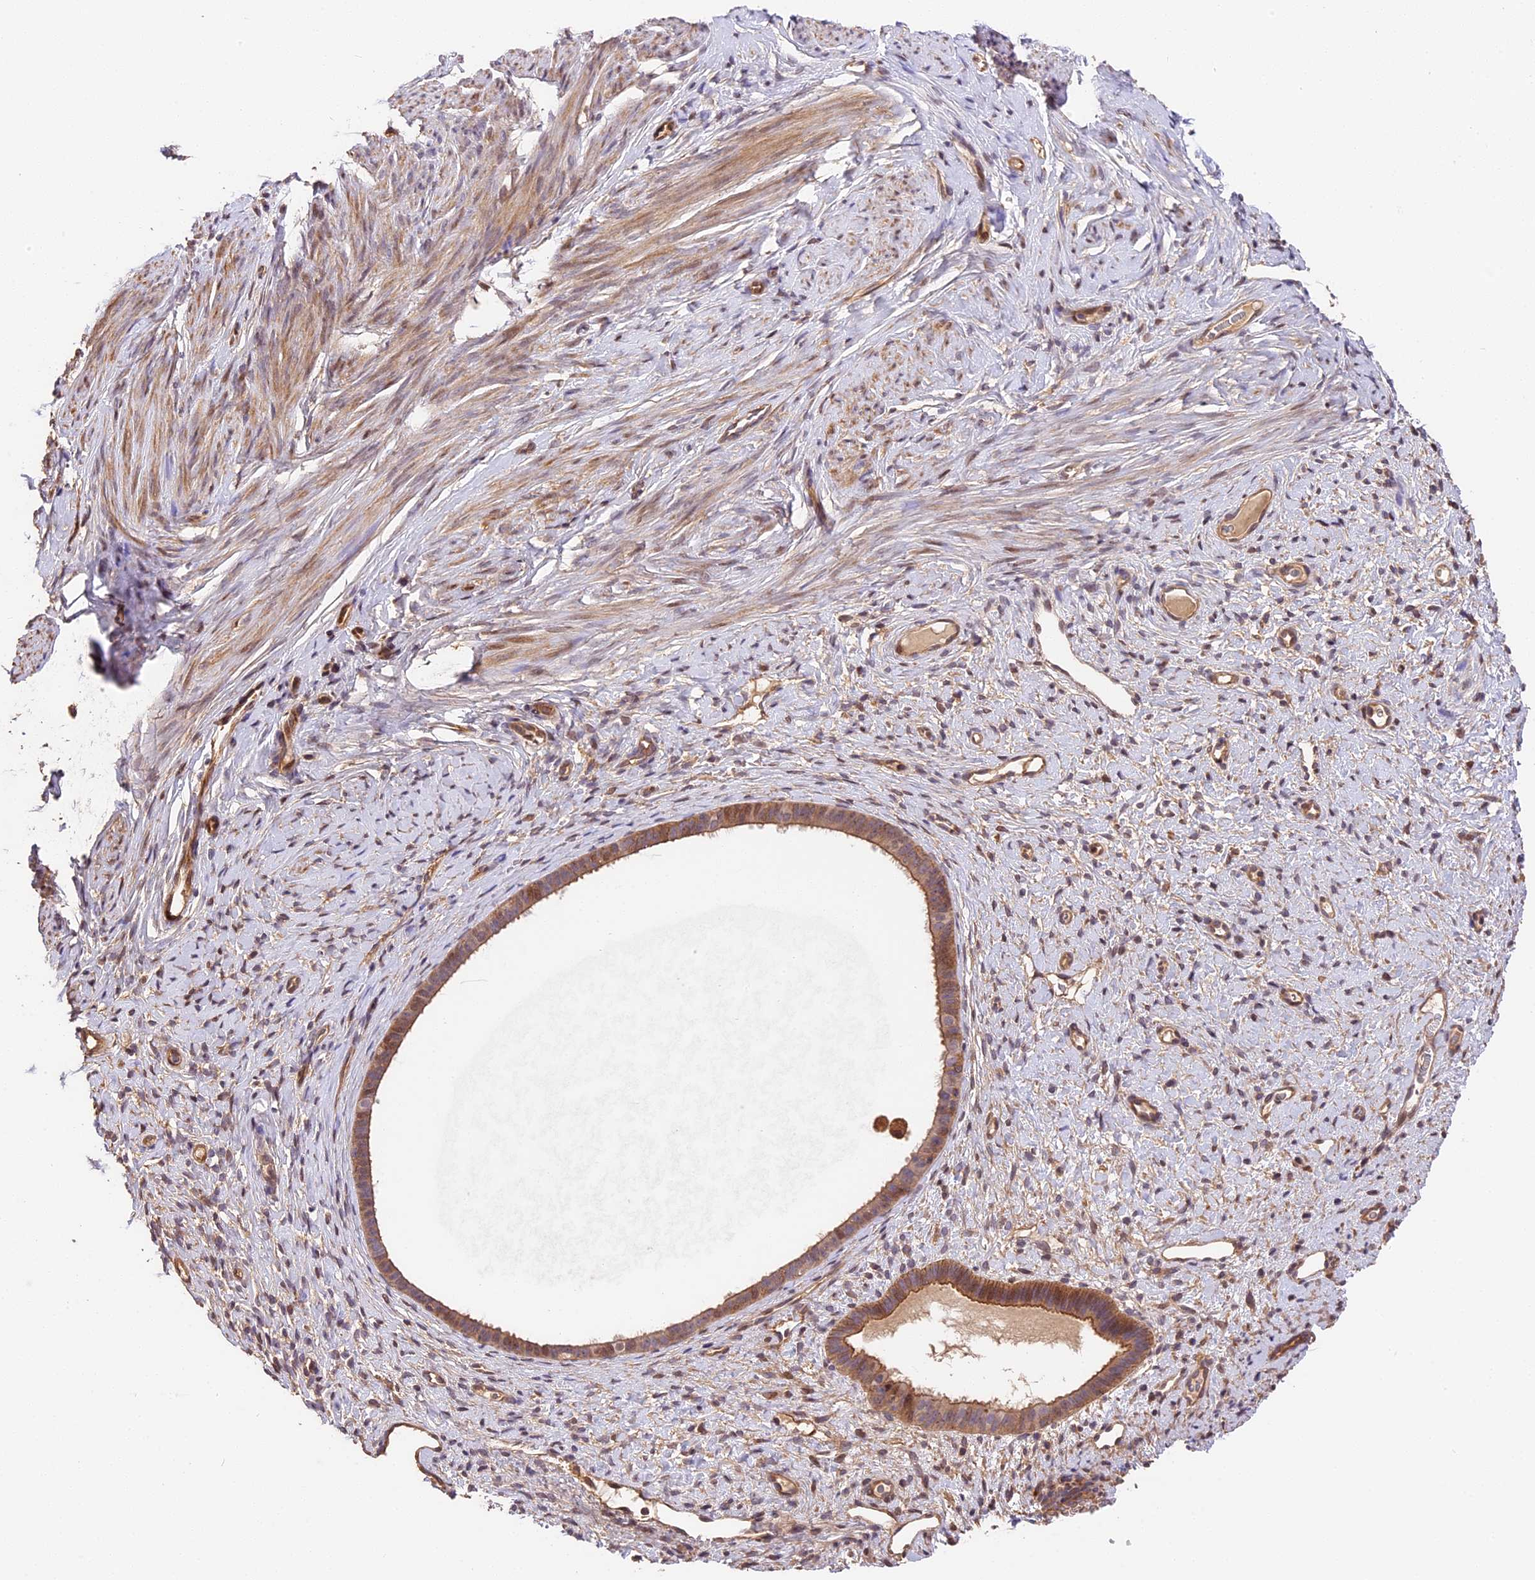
{"staining": {"intensity": "weak", "quantity": "<25%", "location": "nuclear"}, "tissue": "endometrium", "cell_type": "Cells in endometrial stroma", "image_type": "normal", "snomed": [{"axis": "morphology", "description": "Normal tissue, NOS"}, {"axis": "topography", "description": "Endometrium"}], "caption": "A high-resolution histopathology image shows immunohistochemistry (IHC) staining of normal endometrium, which demonstrates no significant positivity in cells in endometrial stroma.", "gene": "ARHGAP17", "patient": {"sex": "female", "age": 65}}